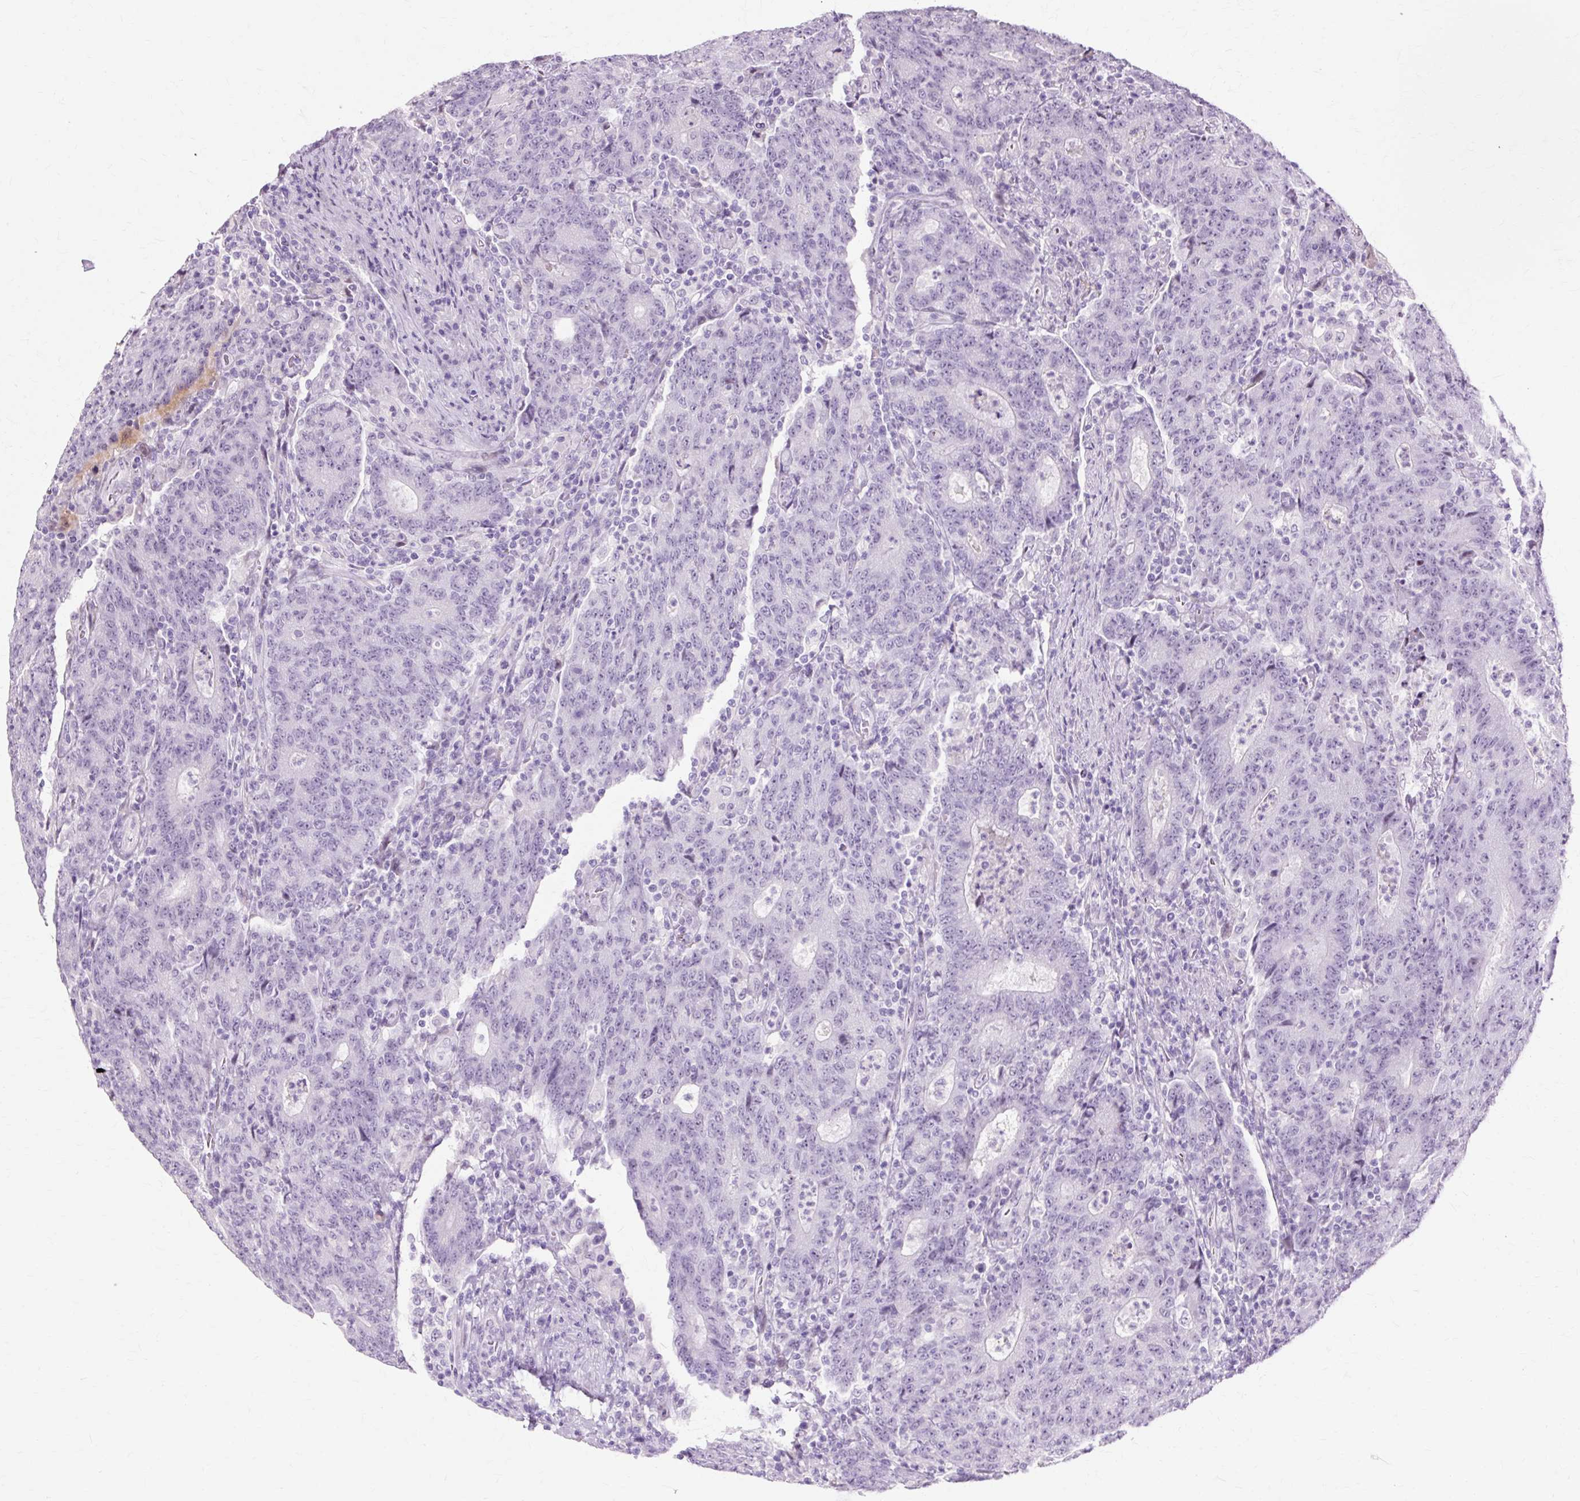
{"staining": {"intensity": "negative", "quantity": "none", "location": "none"}, "tissue": "colorectal cancer", "cell_type": "Tumor cells", "image_type": "cancer", "snomed": [{"axis": "morphology", "description": "Adenocarcinoma, NOS"}, {"axis": "topography", "description": "Colon"}], "caption": "Tumor cells are negative for brown protein staining in colorectal adenocarcinoma. (DAB immunohistochemistry with hematoxylin counter stain).", "gene": "IRX2", "patient": {"sex": "female", "age": 75}}